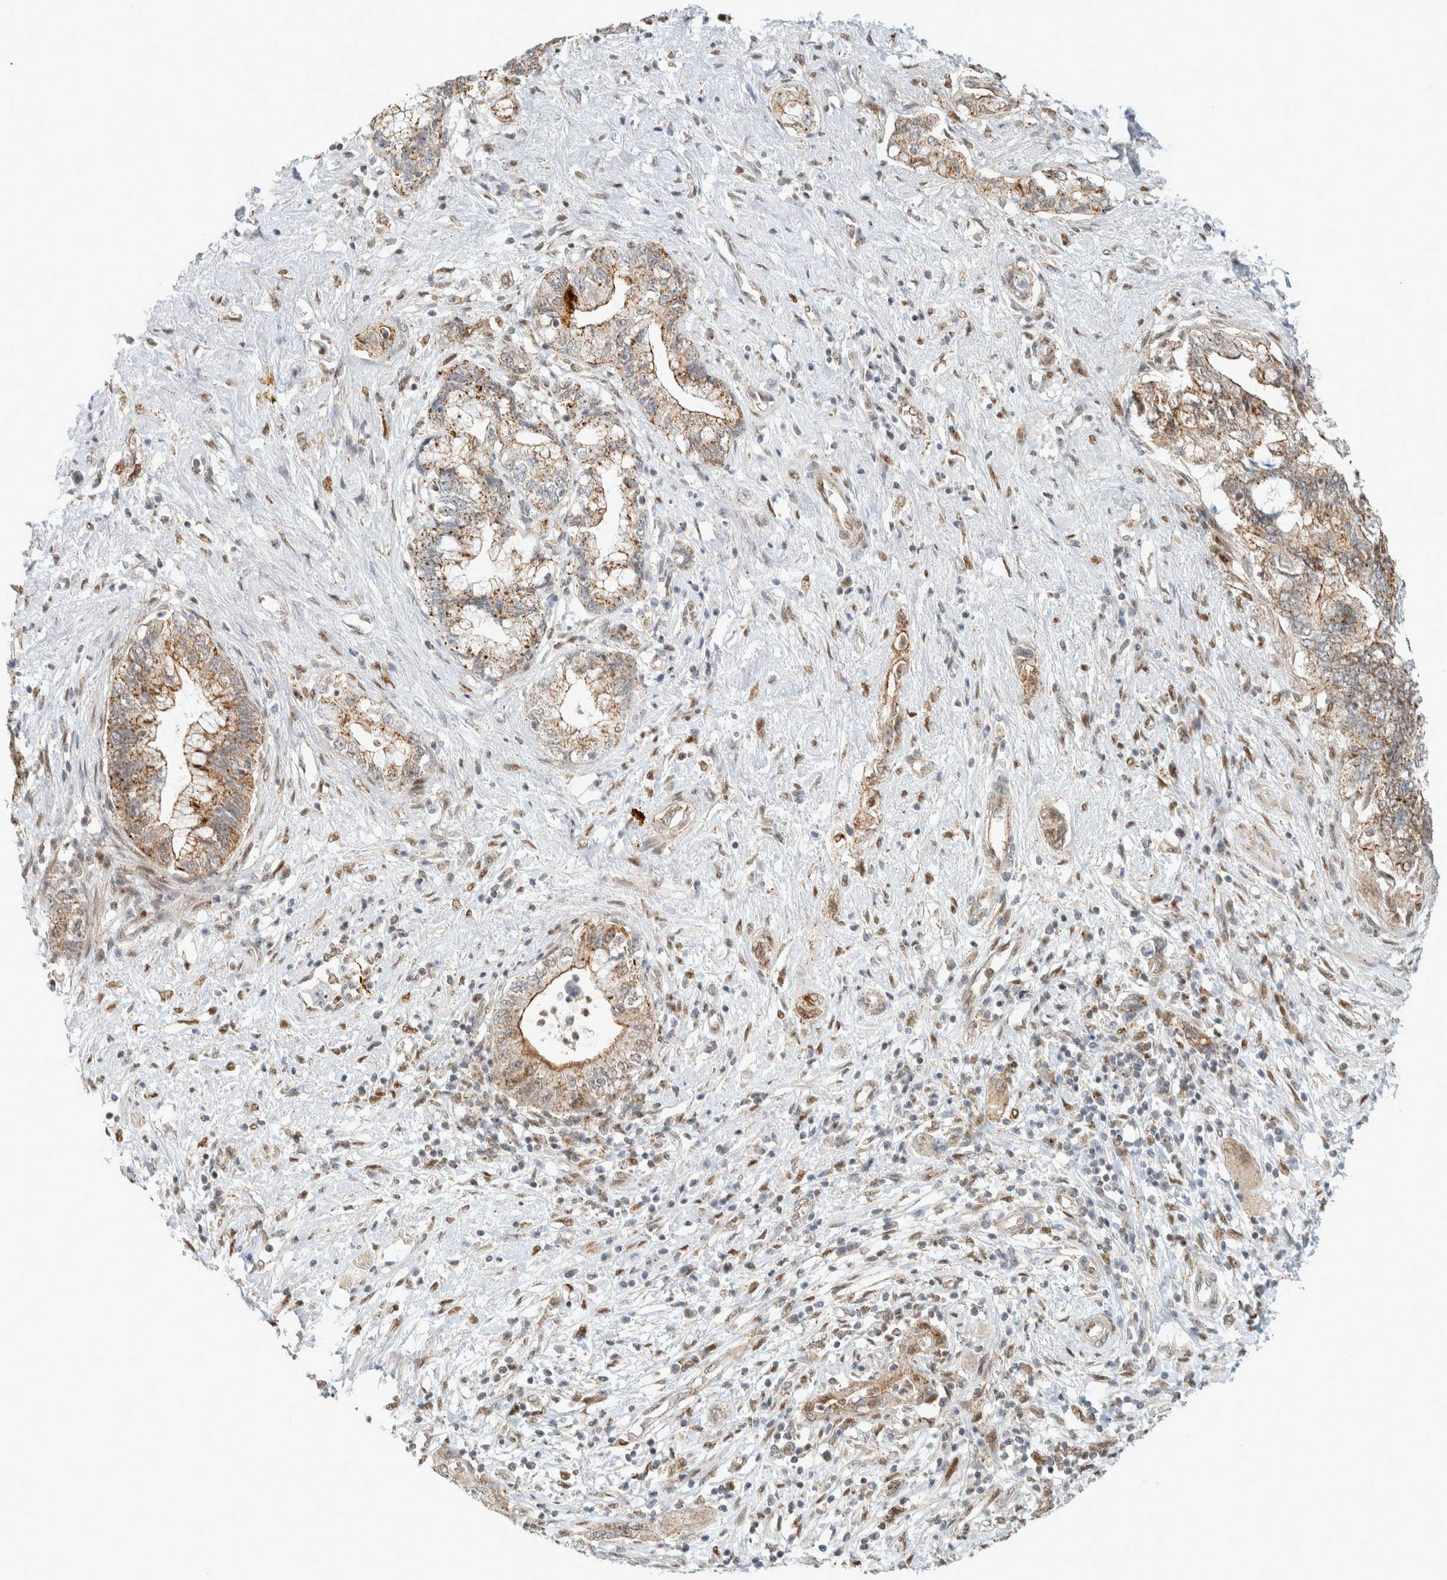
{"staining": {"intensity": "moderate", "quantity": ">75%", "location": "cytoplasmic/membranous"}, "tissue": "pancreatic cancer", "cell_type": "Tumor cells", "image_type": "cancer", "snomed": [{"axis": "morphology", "description": "Adenocarcinoma, NOS"}, {"axis": "topography", "description": "Pancreas"}], "caption": "IHC (DAB (3,3'-diaminobenzidine)) staining of pancreatic cancer (adenocarcinoma) displays moderate cytoplasmic/membranous protein staining in approximately >75% of tumor cells. (DAB (3,3'-diaminobenzidine) = brown stain, brightfield microscopy at high magnification).", "gene": "TFE3", "patient": {"sex": "female", "age": 73}}